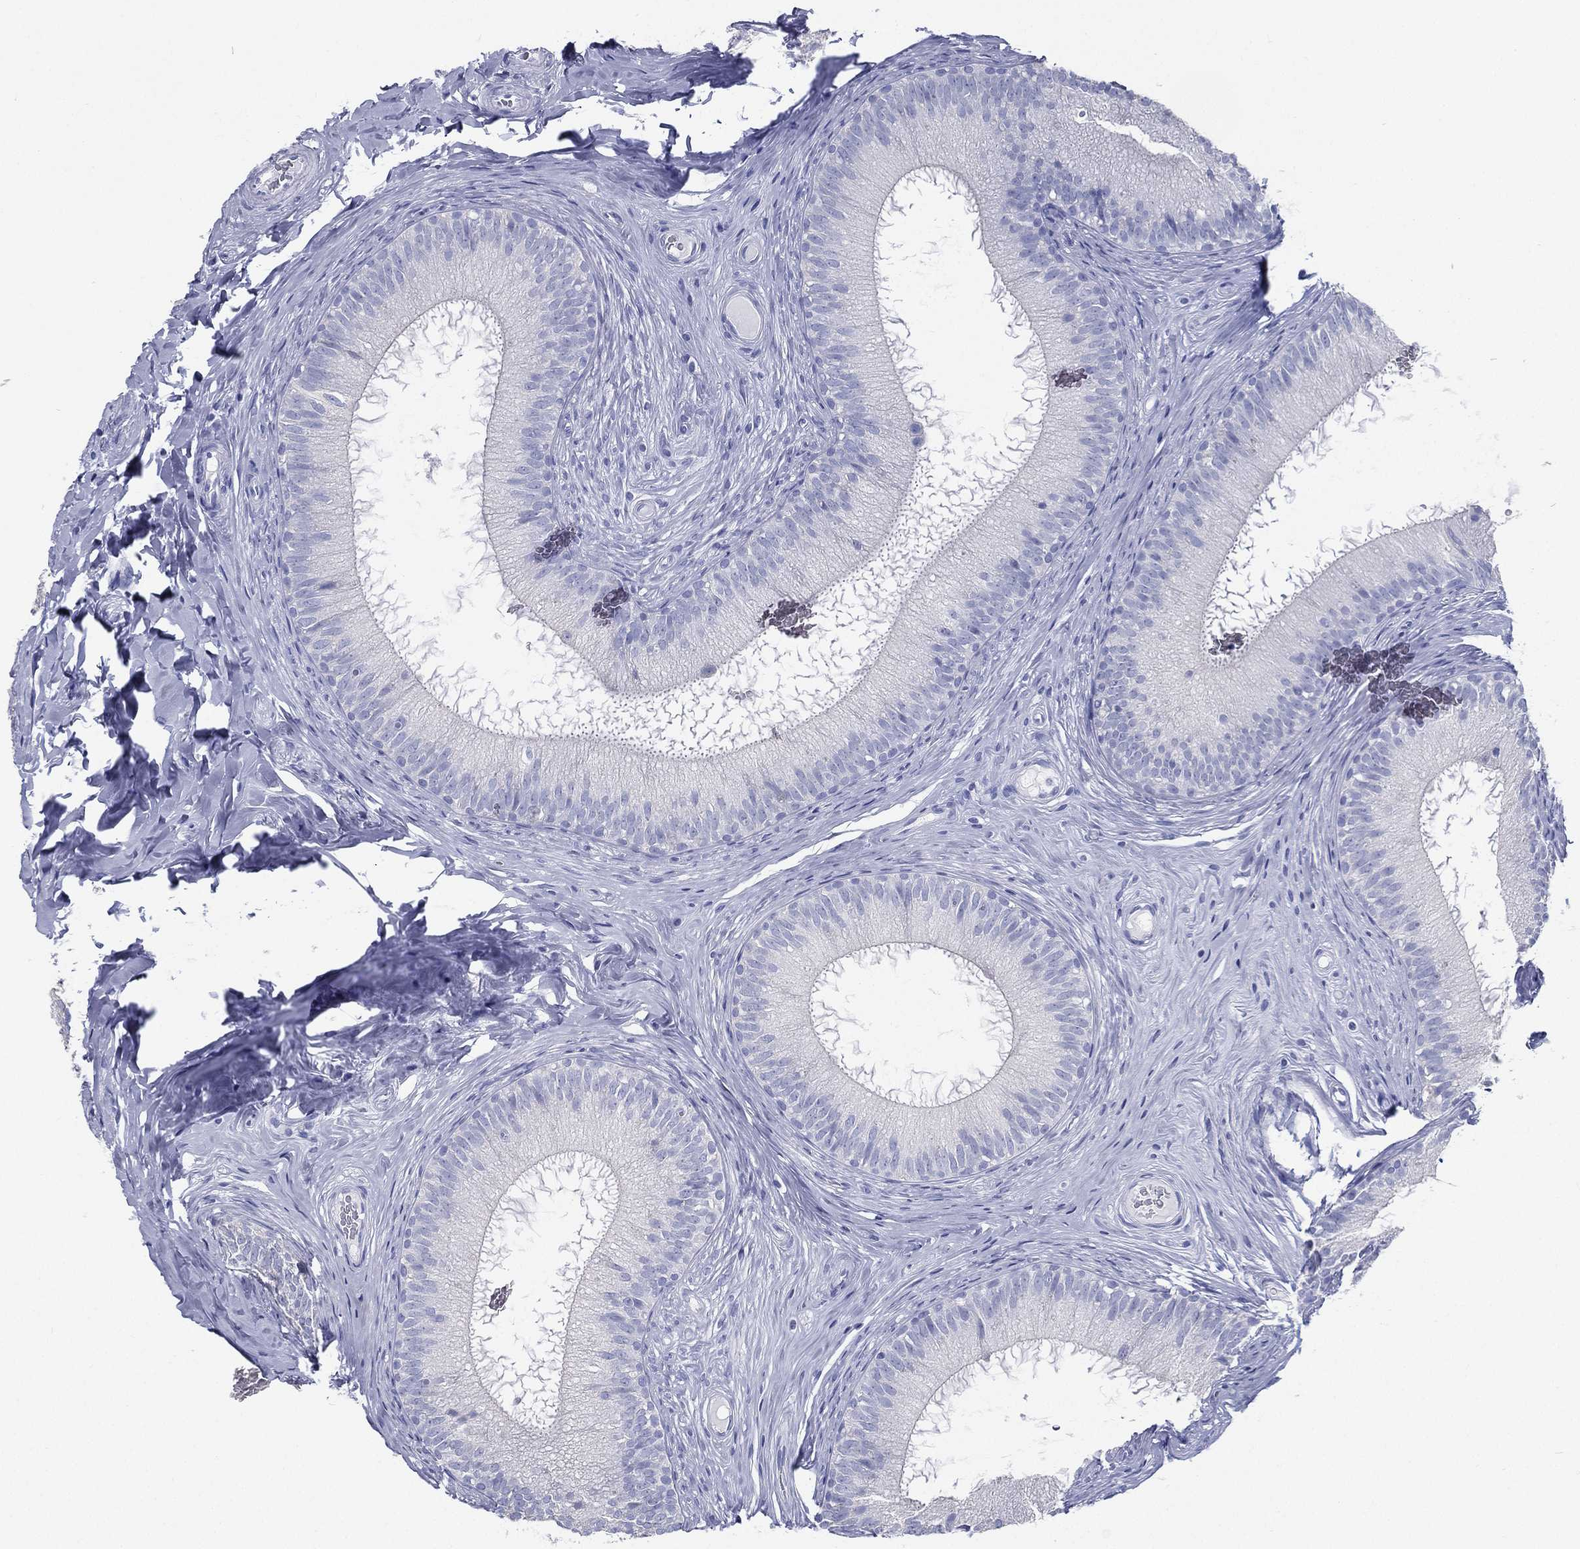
{"staining": {"intensity": "moderate", "quantity": "<25%", "location": "cytoplasmic/membranous"}, "tissue": "epididymis", "cell_type": "Glandular cells", "image_type": "normal", "snomed": [{"axis": "morphology", "description": "Normal tissue, NOS"}, {"axis": "morphology", "description": "Carcinoma, Embryonal, NOS"}, {"axis": "topography", "description": "Testis"}, {"axis": "topography", "description": "Epididymis"}], "caption": "IHC staining of benign epididymis, which exhibits low levels of moderate cytoplasmic/membranous staining in approximately <25% of glandular cells indicating moderate cytoplasmic/membranous protein expression. The staining was performed using DAB (brown) for protein detection and nuclei were counterstained in hematoxylin (blue).", "gene": "RSPH4A", "patient": {"sex": "male", "age": 24}}